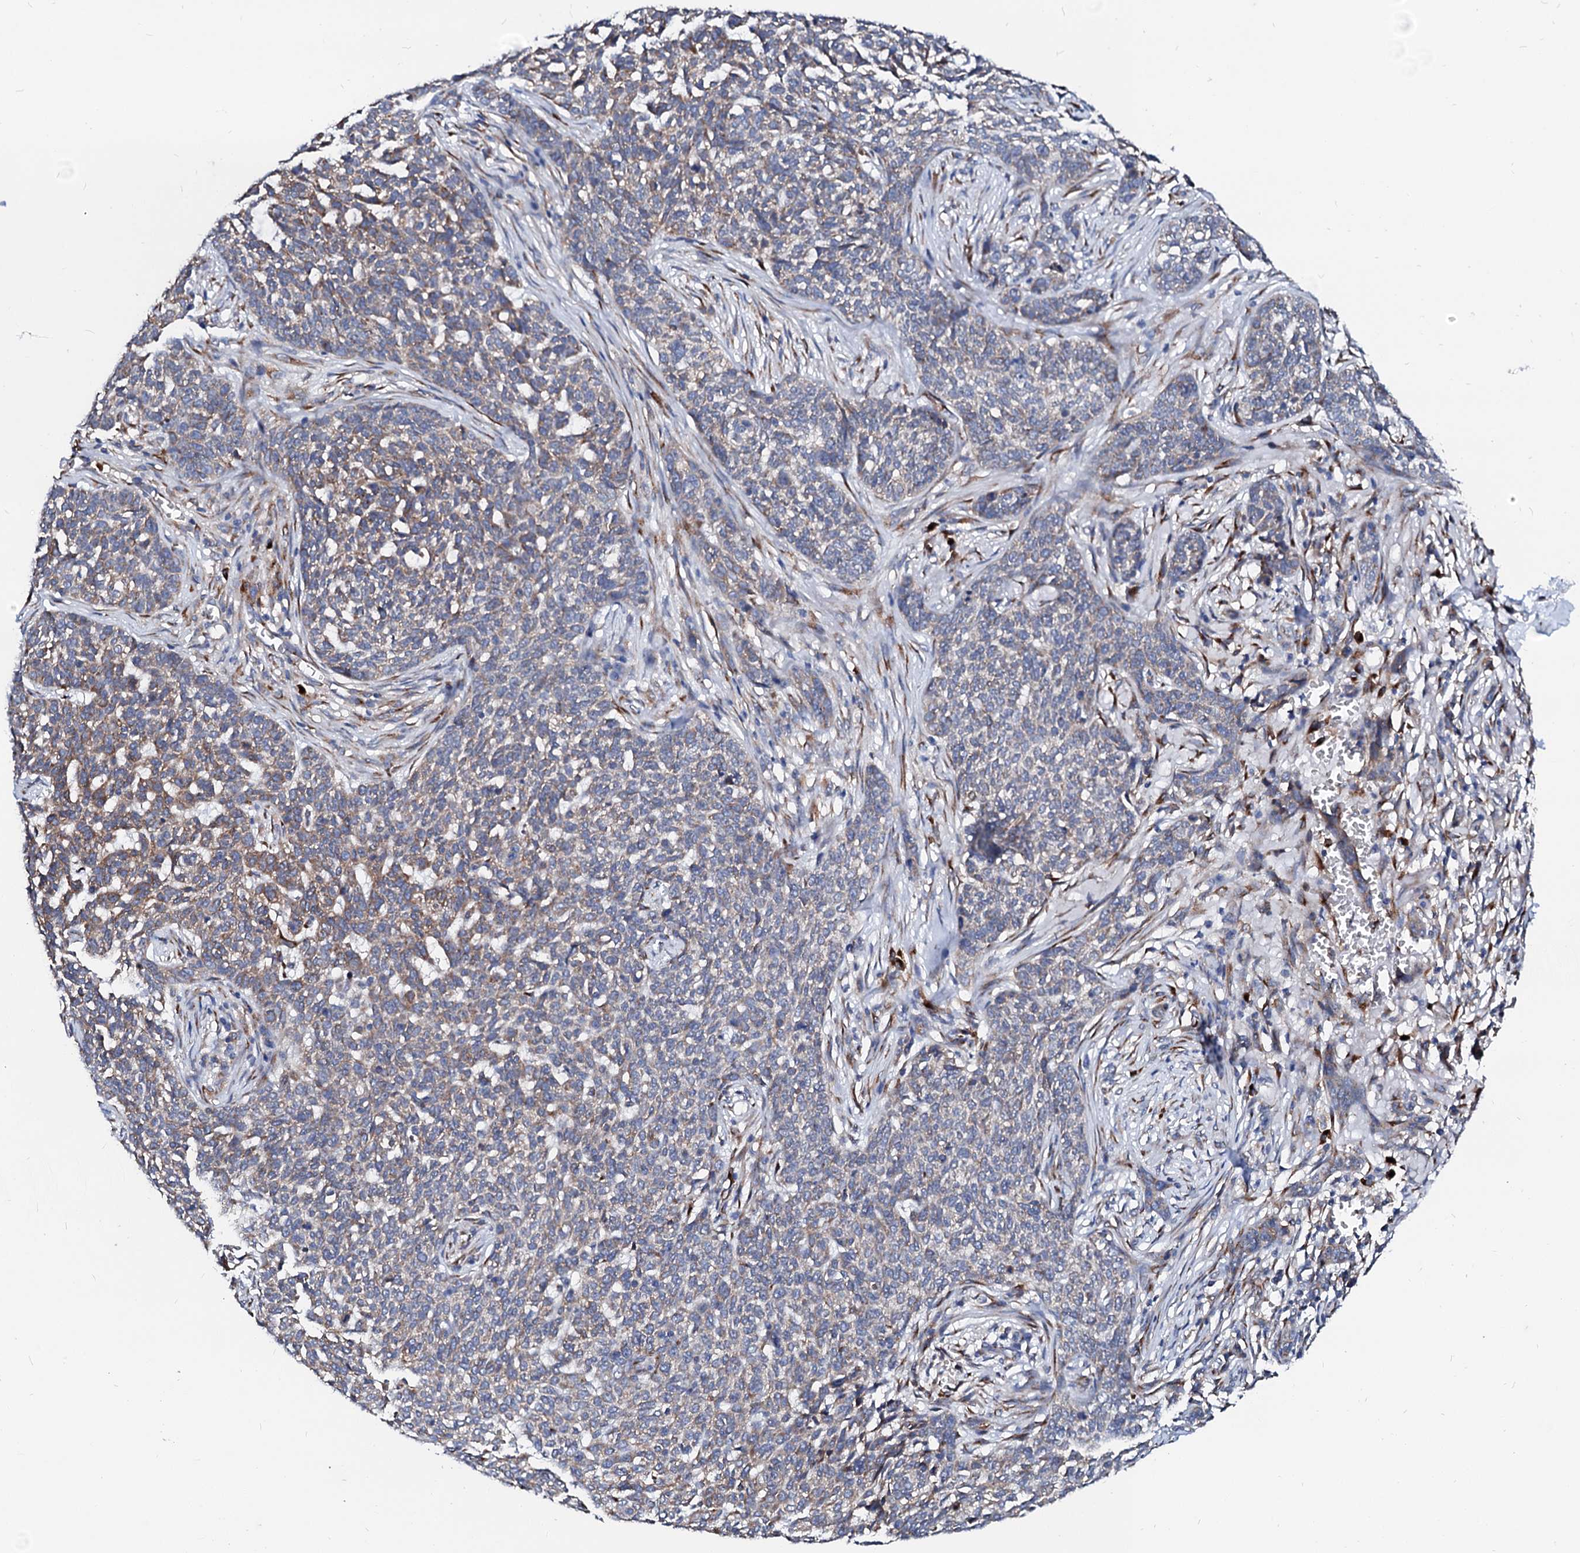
{"staining": {"intensity": "weak", "quantity": "<25%", "location": "cytoplasmic/membranous"}, "tissue": "skin cancer", "cell_type": "Tumor cells", "image_type": "cancer", "snomed": [{"axis": "morphology", "description": "Basal cell carcinoma"}, {"axis": "topography", "description": "Skin"}], "caption": "Immunohistochemistry of human skin cancer (basal cell carcinoma) exhibits no positivity in tumor cells.", "gene": "LMAN1", "patient": {"sex": "male", "age": 85}}